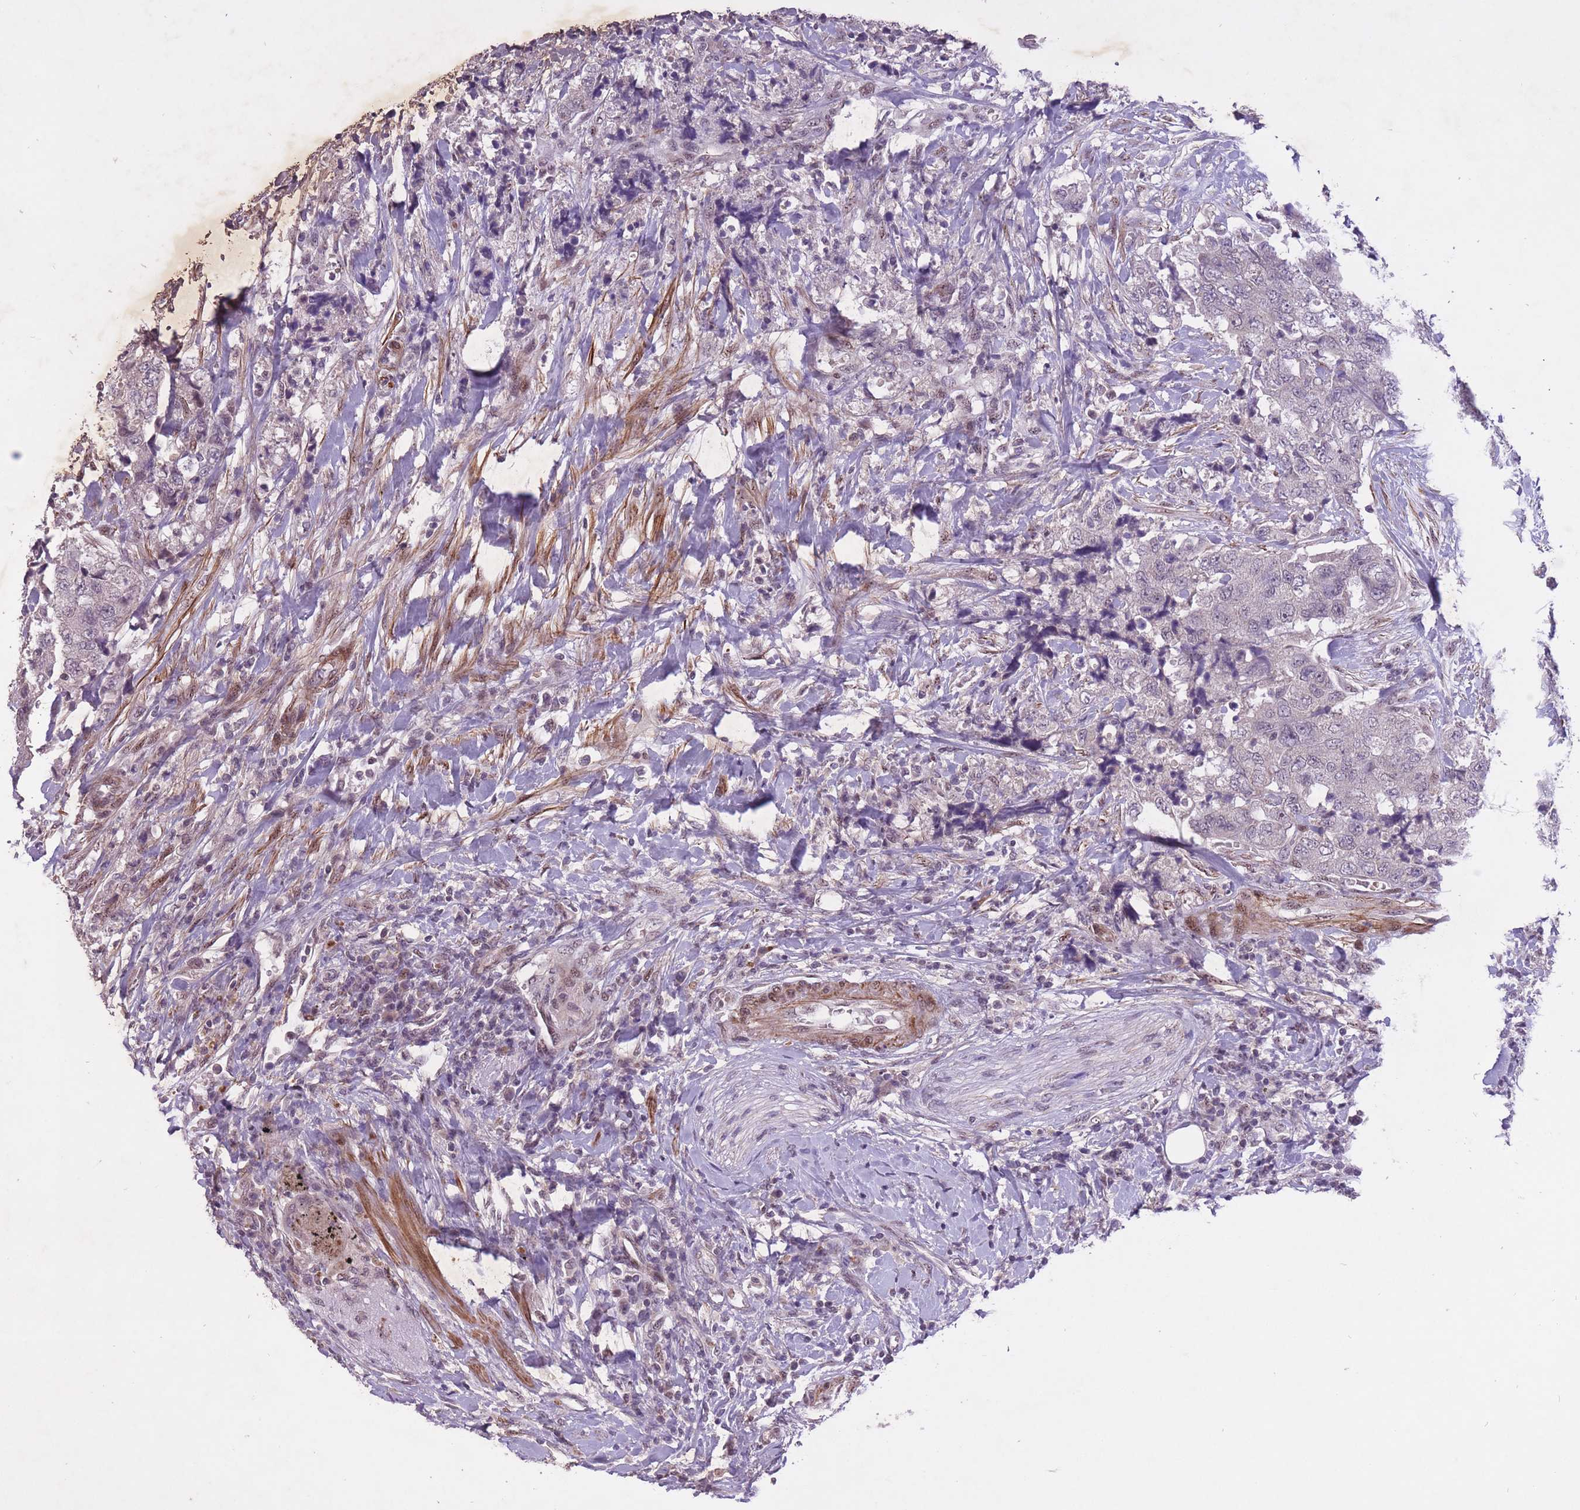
{"staining": {"intensity": "negative", "quantity": "none", "location": "none"}, "tissue": "urothelial cancer", "cell_type": "Tumor cells", "image_type": "cancer", "snomed": [{"axis": "morphology", "description": "Urothelial carcinoma, High grade"}, {"axis": "topography", "description": "Urinary bladder"}], "caption": "DAB (3,3'-diaminobenzidine) immunohistochemical staining of urothelial cancer demonstrates no significant staining in tumor cells.", "gene": "CBX6", "patient": {"sex": "female", "age": 78}}